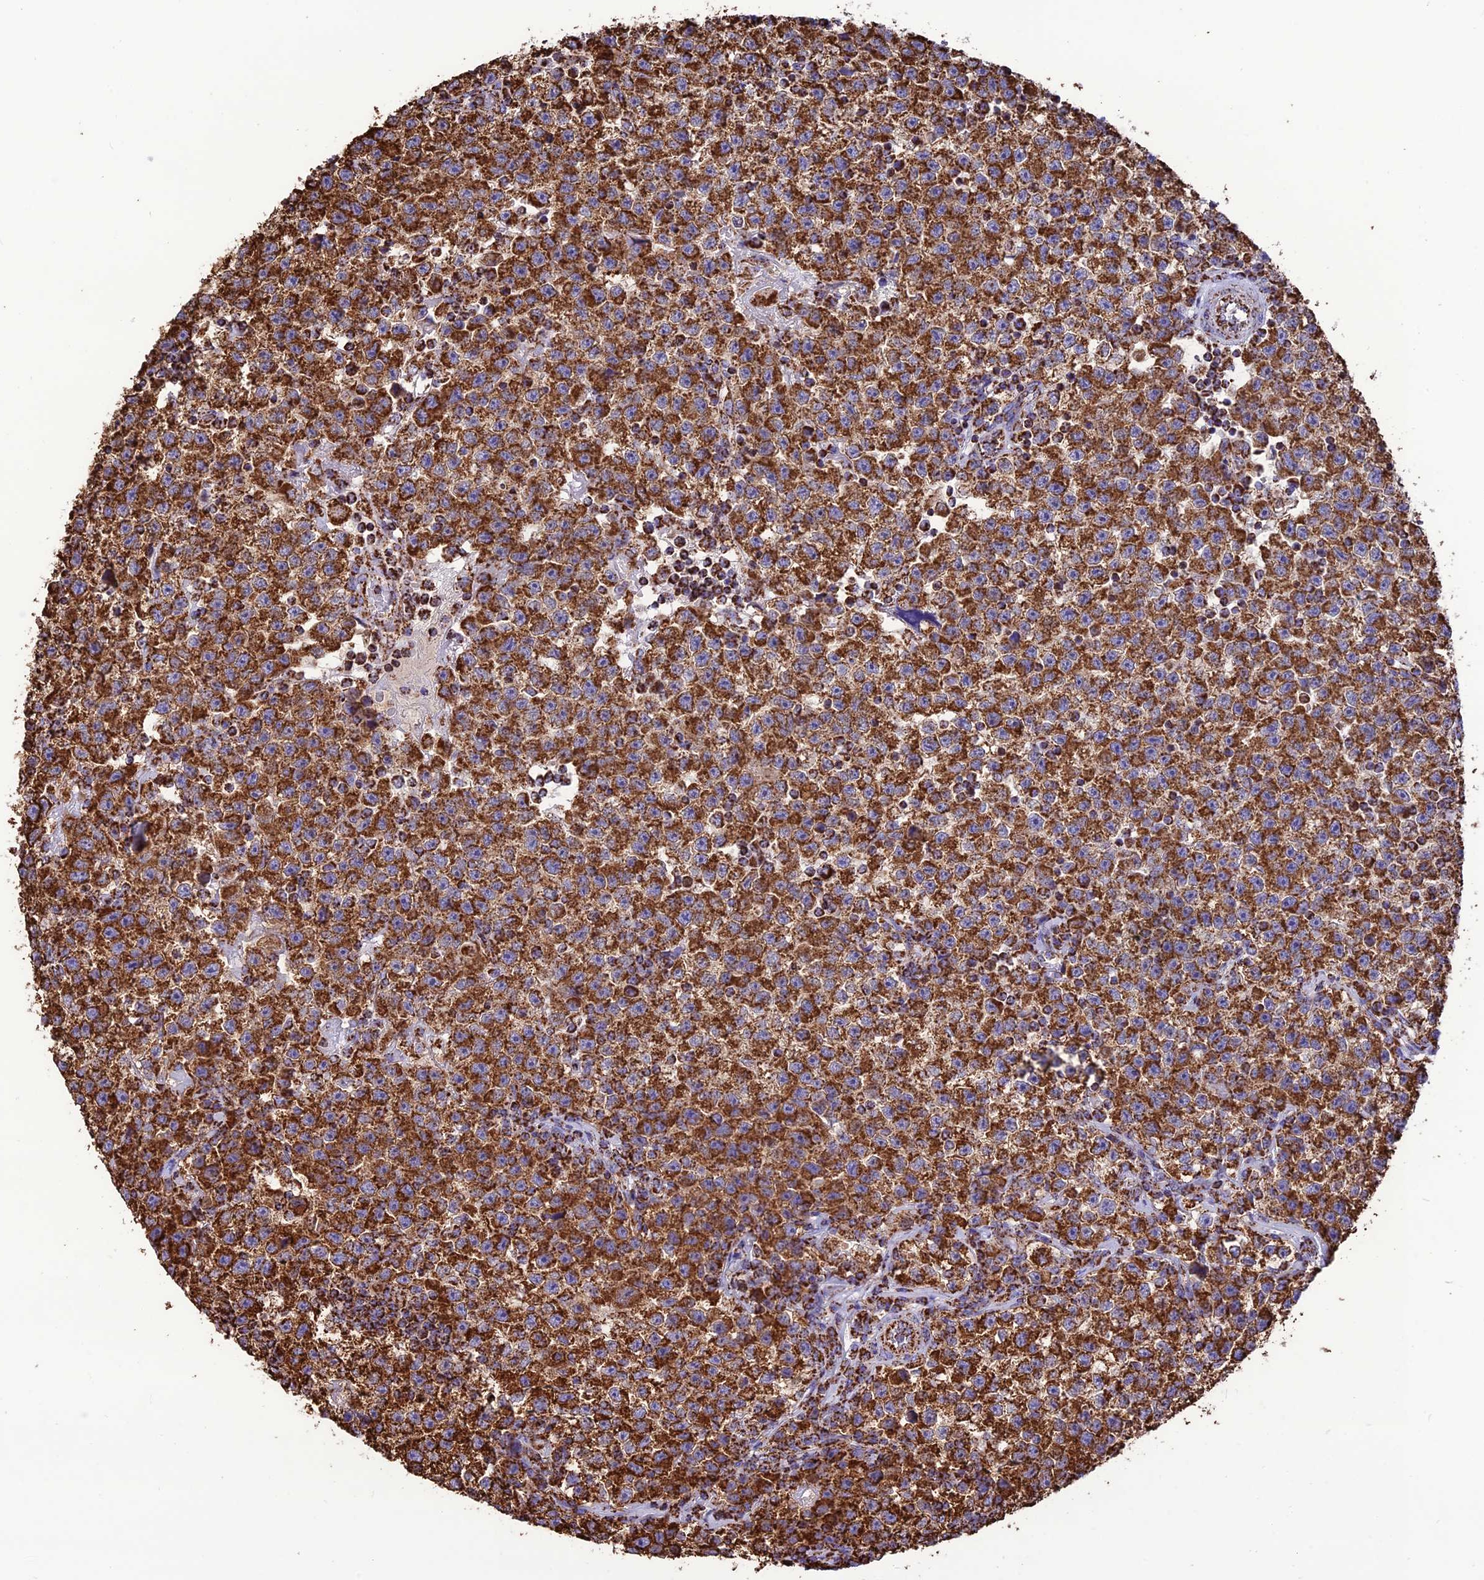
{"staining": {"intensity": "strong", "quantity": ">75%", "location": "cytoplasmic/membranous"}, "tissue": "testis cancer", "cell_type": "Tumor cells", "image_type": "cancer", "snomed": [{"axis": "morphology", "description": "Seminoma, NOS"}, {"axis": "topography", "description": "Testis"}], "caption": "This is a histology image of IHC staining of seminoma (testis), which shows strong positivity in the cytoplasmic/membranous of tumor cells.", "gene": "NDUFAF1", "patient": {"sex": "male", "age": 22}}